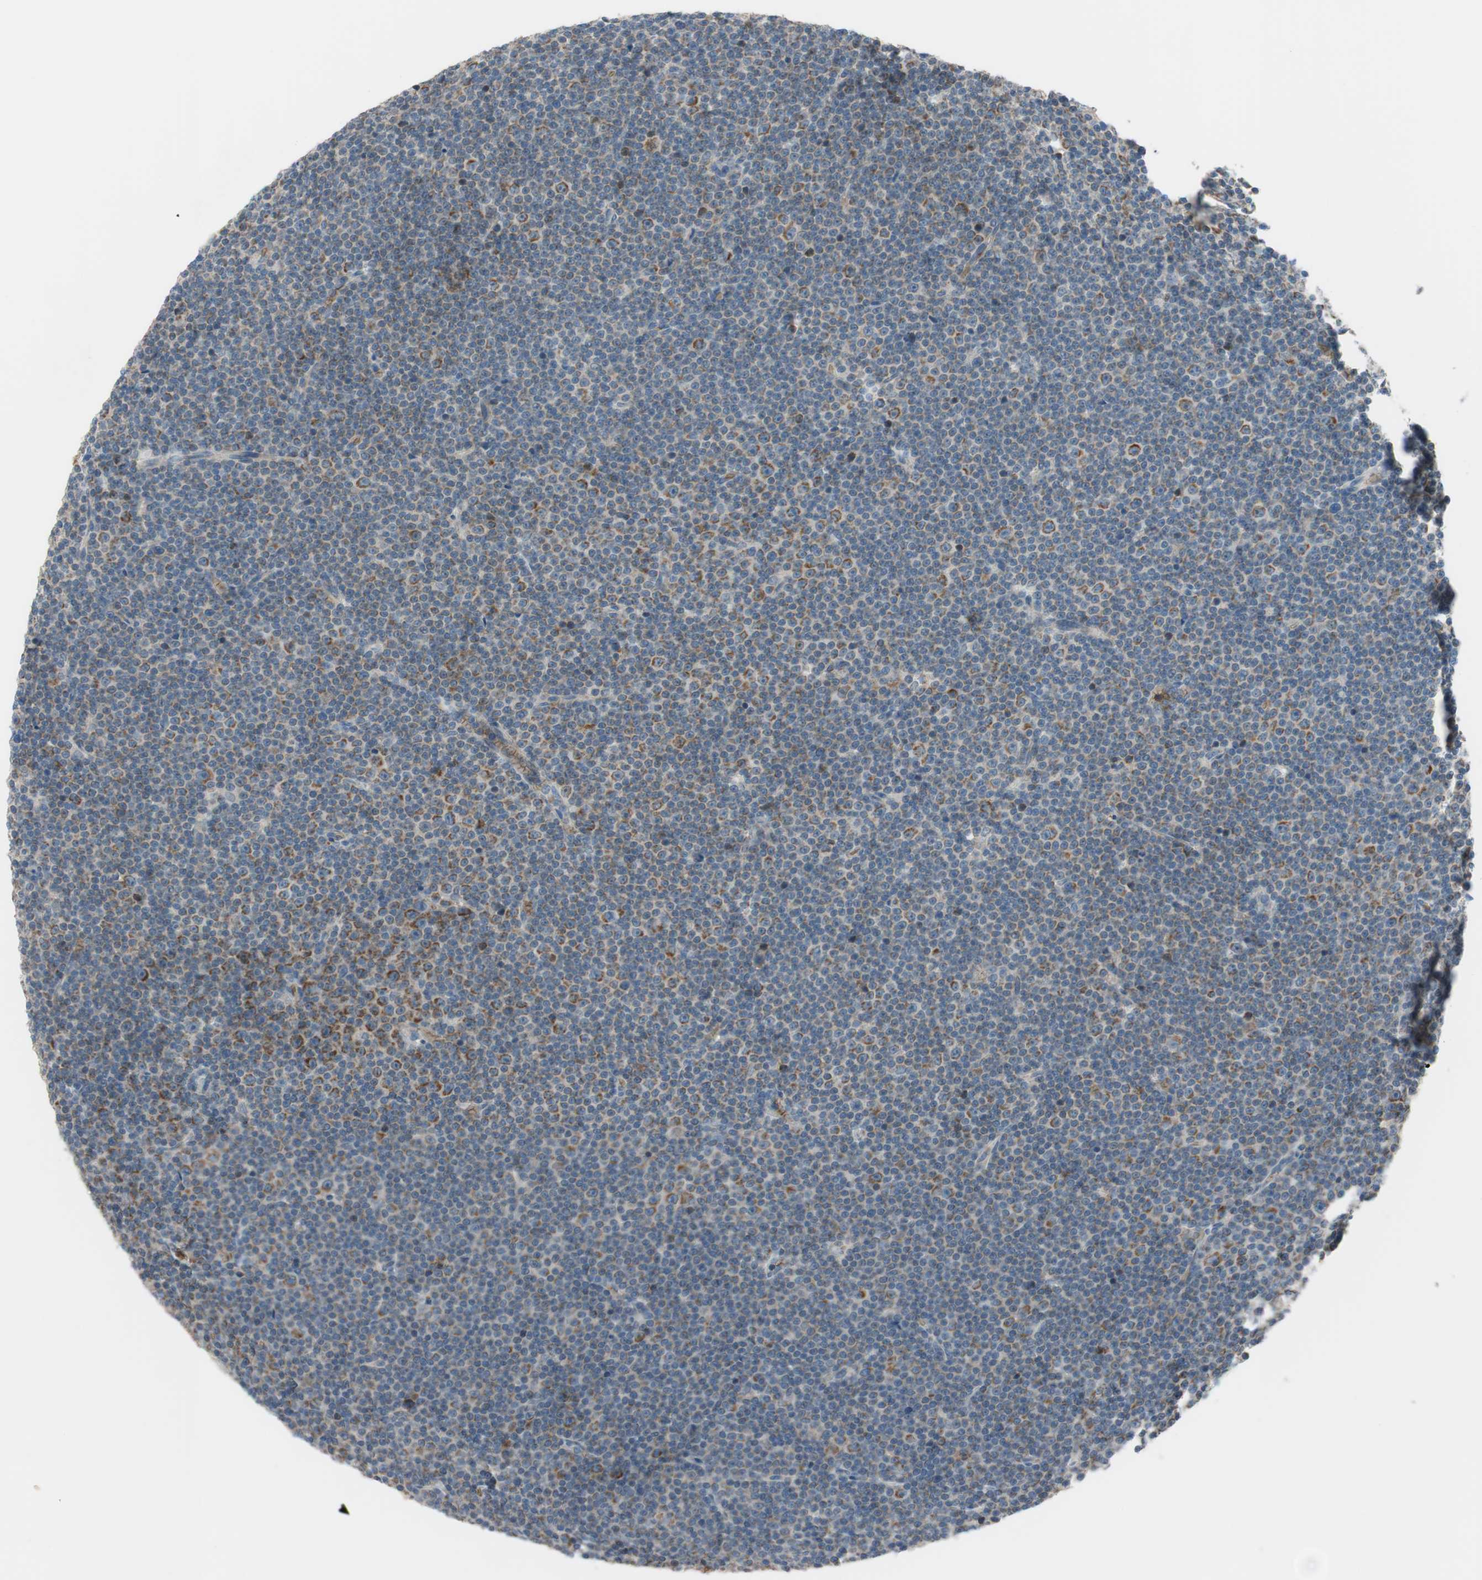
{"staining": {"intensity": "moderate", "quantity": "25%-75%", "location": "cytoplasmic/membranous"}, "tissue": "lymphoma", "cell_type": "Tumor cells", "image_type": "cancer", "snomed": [{"axis": "morphology", "description": "Malignant lymphoma, non-Hodgkin's type, Low grade"}, {"axis": "topography", "description": "Lymph node"}], "caption": "A photomicrograph showing moderate cytoplasmic/membranous positivity in approximately 25%-75% of tumor cells in lymphoma, as visualized by brown immunohistochemical staining.", "gene": "GYPC", "patient": {"sex": "female", "age": 67}}